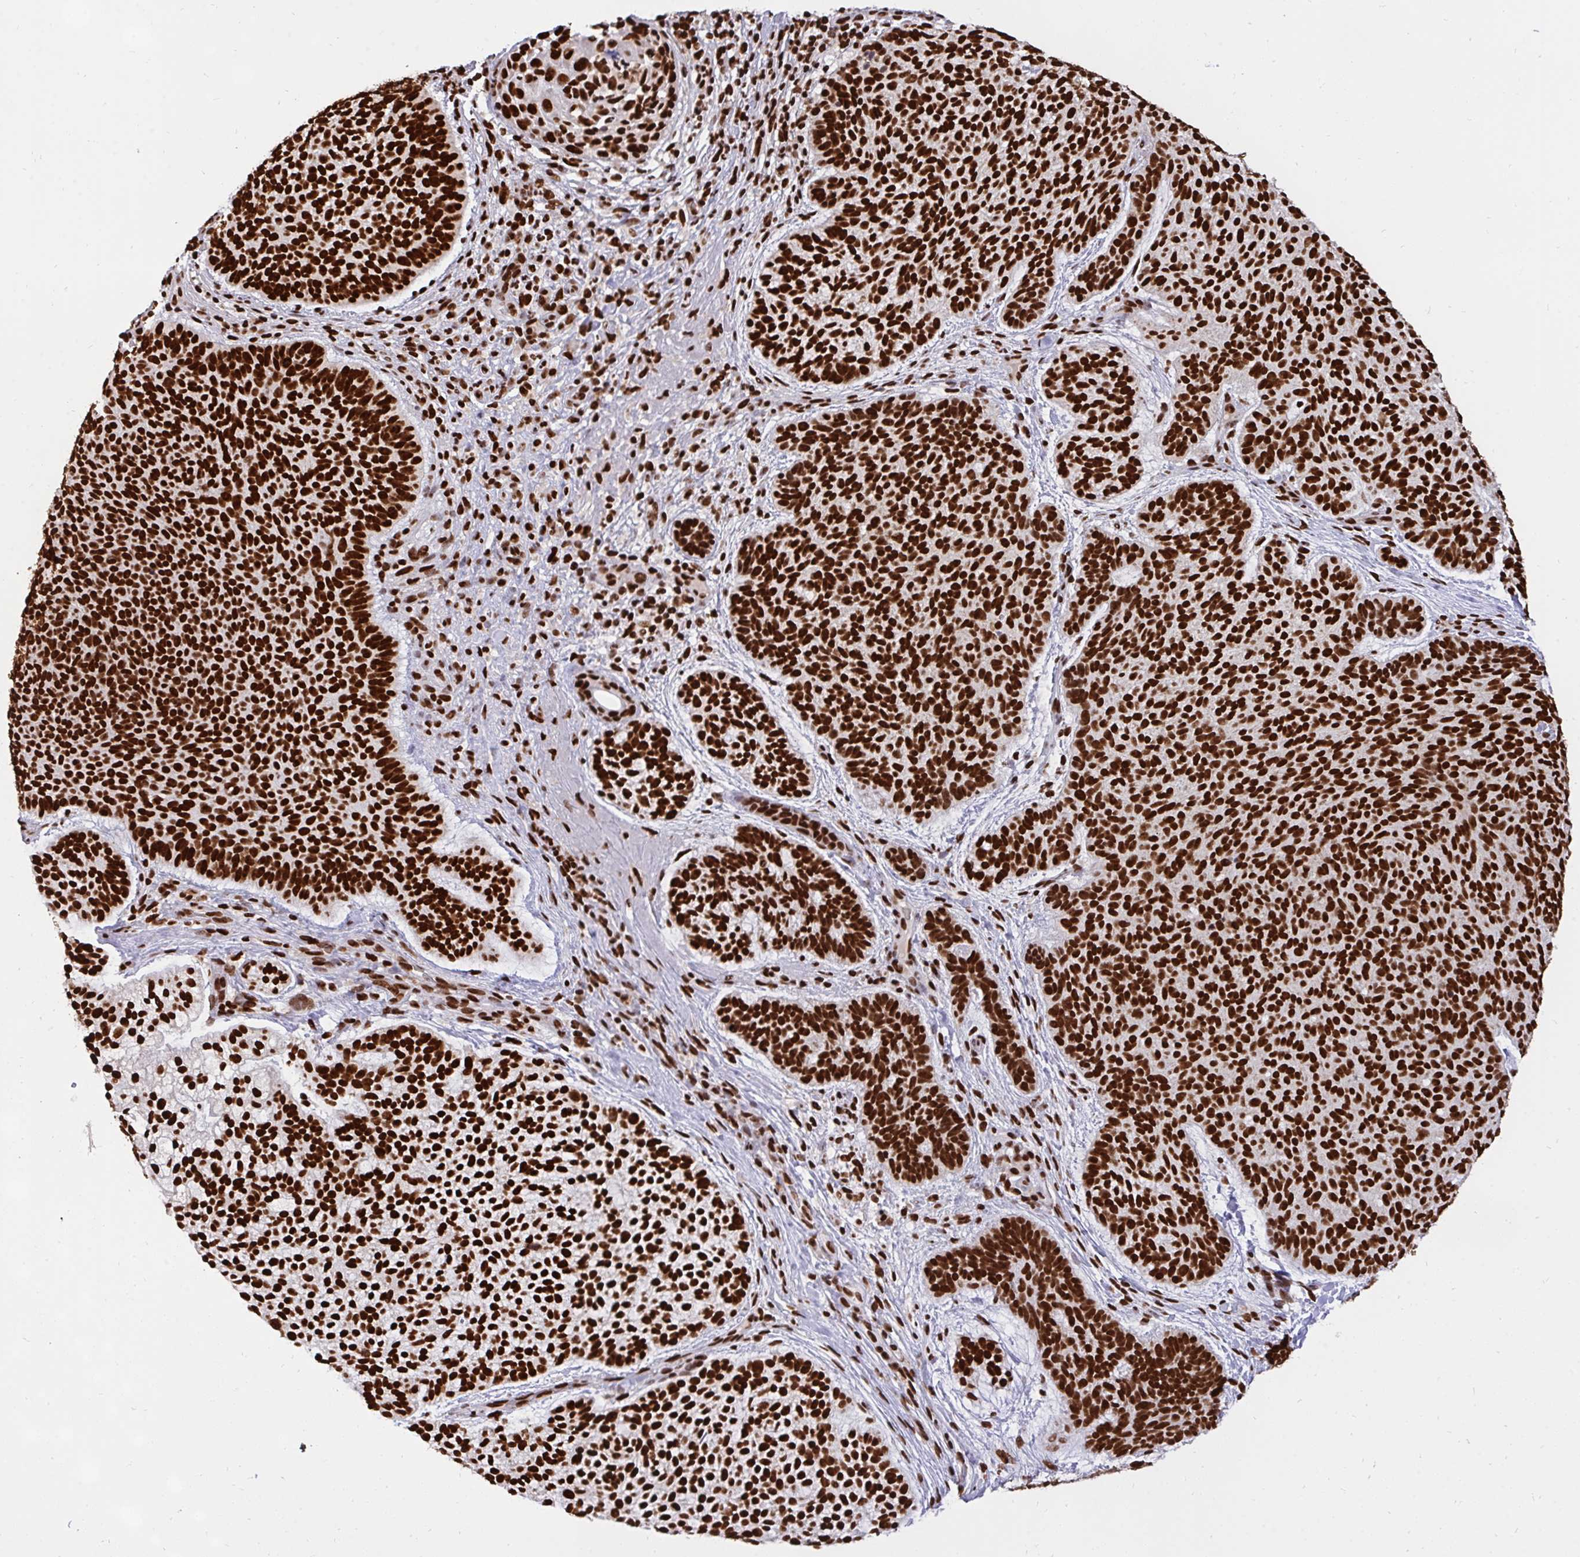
{"staining": {"intensity": "strong", "quantity": ">75%", "location": "nuclear"}, "tissue": "skin cancer", "cell_type": "Tumor cells", "image_type": "cancer", "snomed": [{"axis": "morphology", "description": "Basal cell carcinoma"}, {"axis": "topography", "description": "Skin"}, {"axis": "topography", "description": "Skin of face"}], "caption": "Protein expression analysis of human skin basal cell carcinoma reveals strong nuclear expression in about >75% of tumor cells.", "gene": "HNRNPL", "patient": {"sex": "male", "age": 73}}